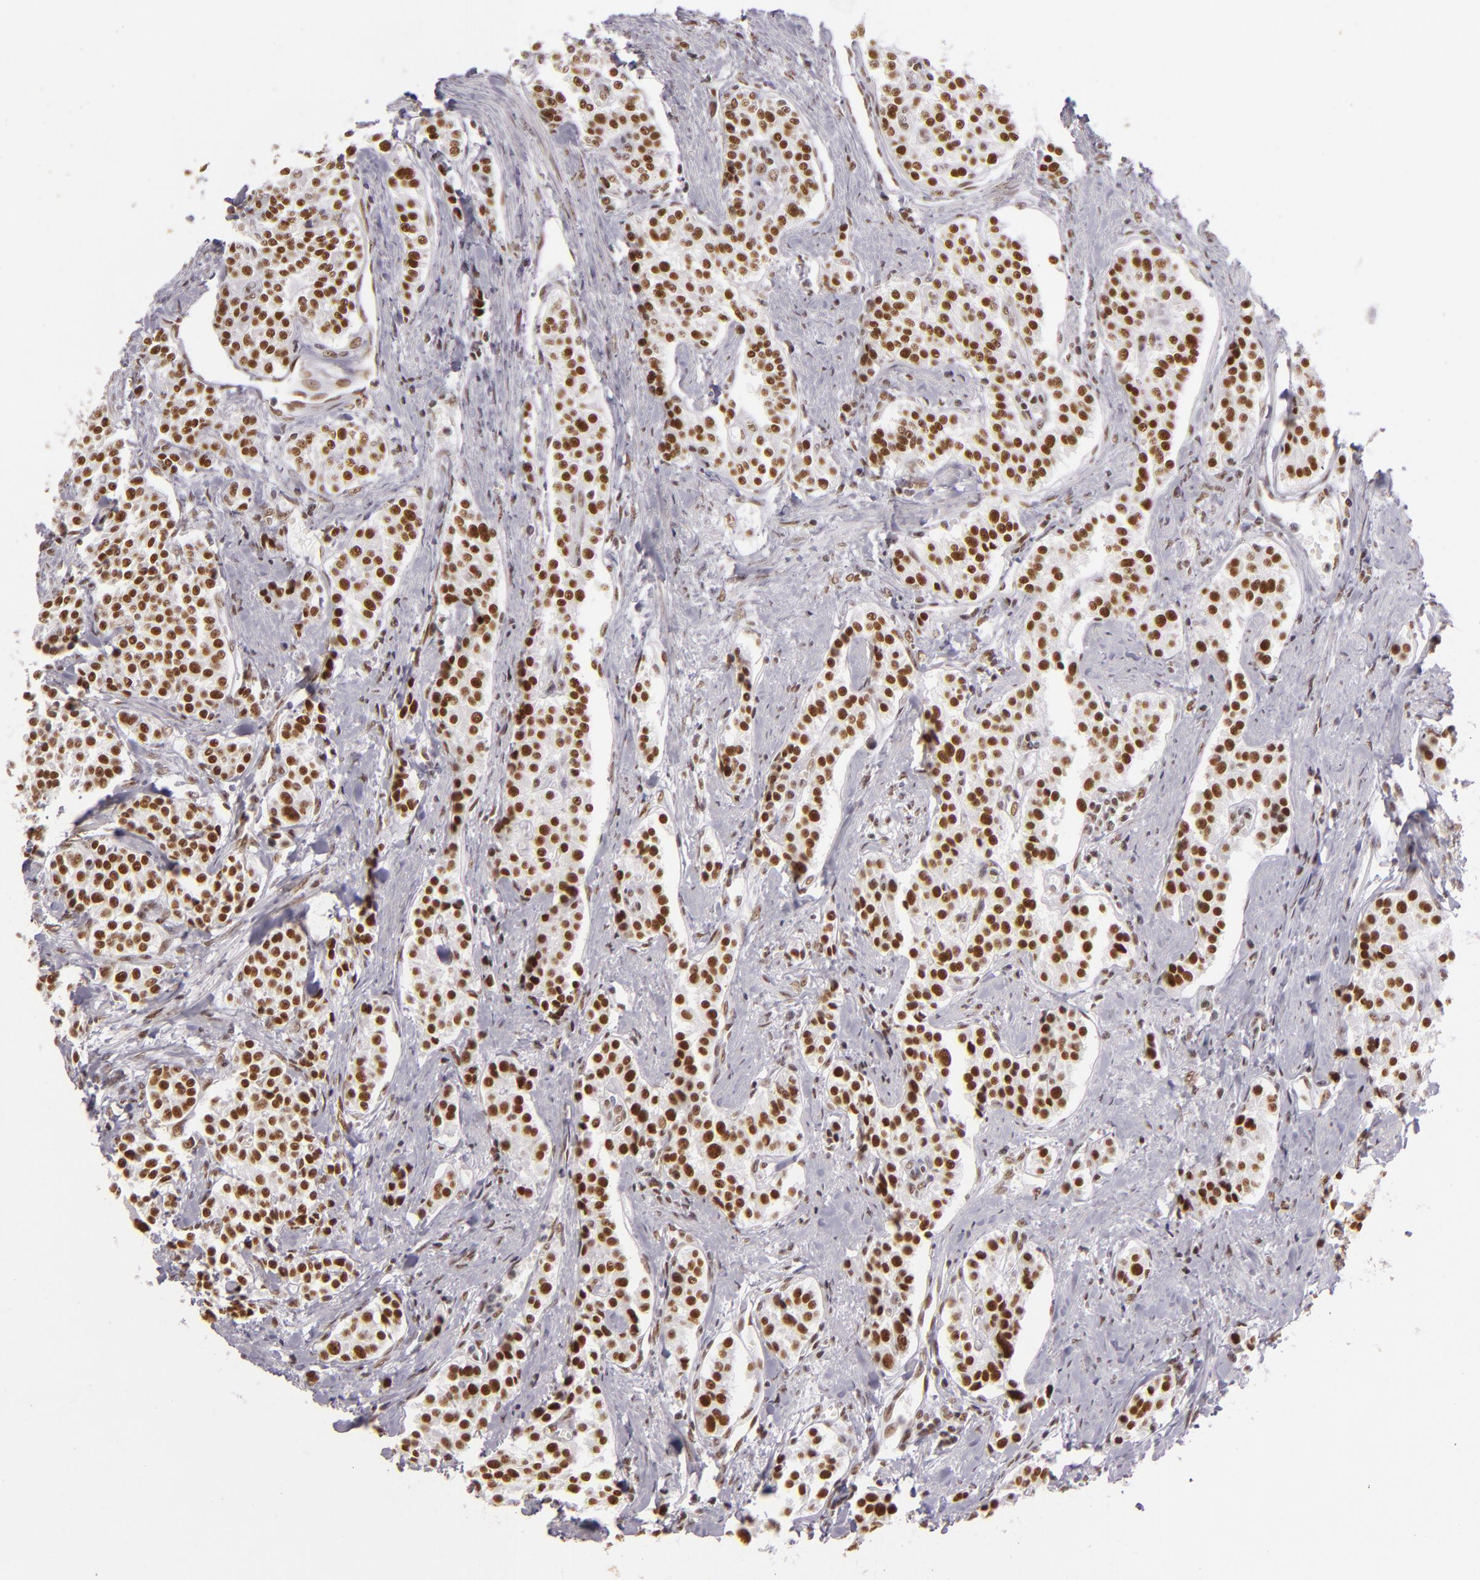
{"staining": {"intensity": "strong", "quantity": ">75%", "location": "nuclear"}, "tissue": "carcinoid", "cell_type": "Tumor cells", "image_type": "cancer", "snomed": [{"axis": "morphology", "description": "Carcinoid, malignant, NOS"}, {"axis": "topography", "description": "Stomach"}], "caption": "Protein expression analysis of malignant carcinoid exhibits strong nuclear staining in about >75% of tumor cells.", "gene": "BRD8", "patient": {"sex": "female", "age": 76}}